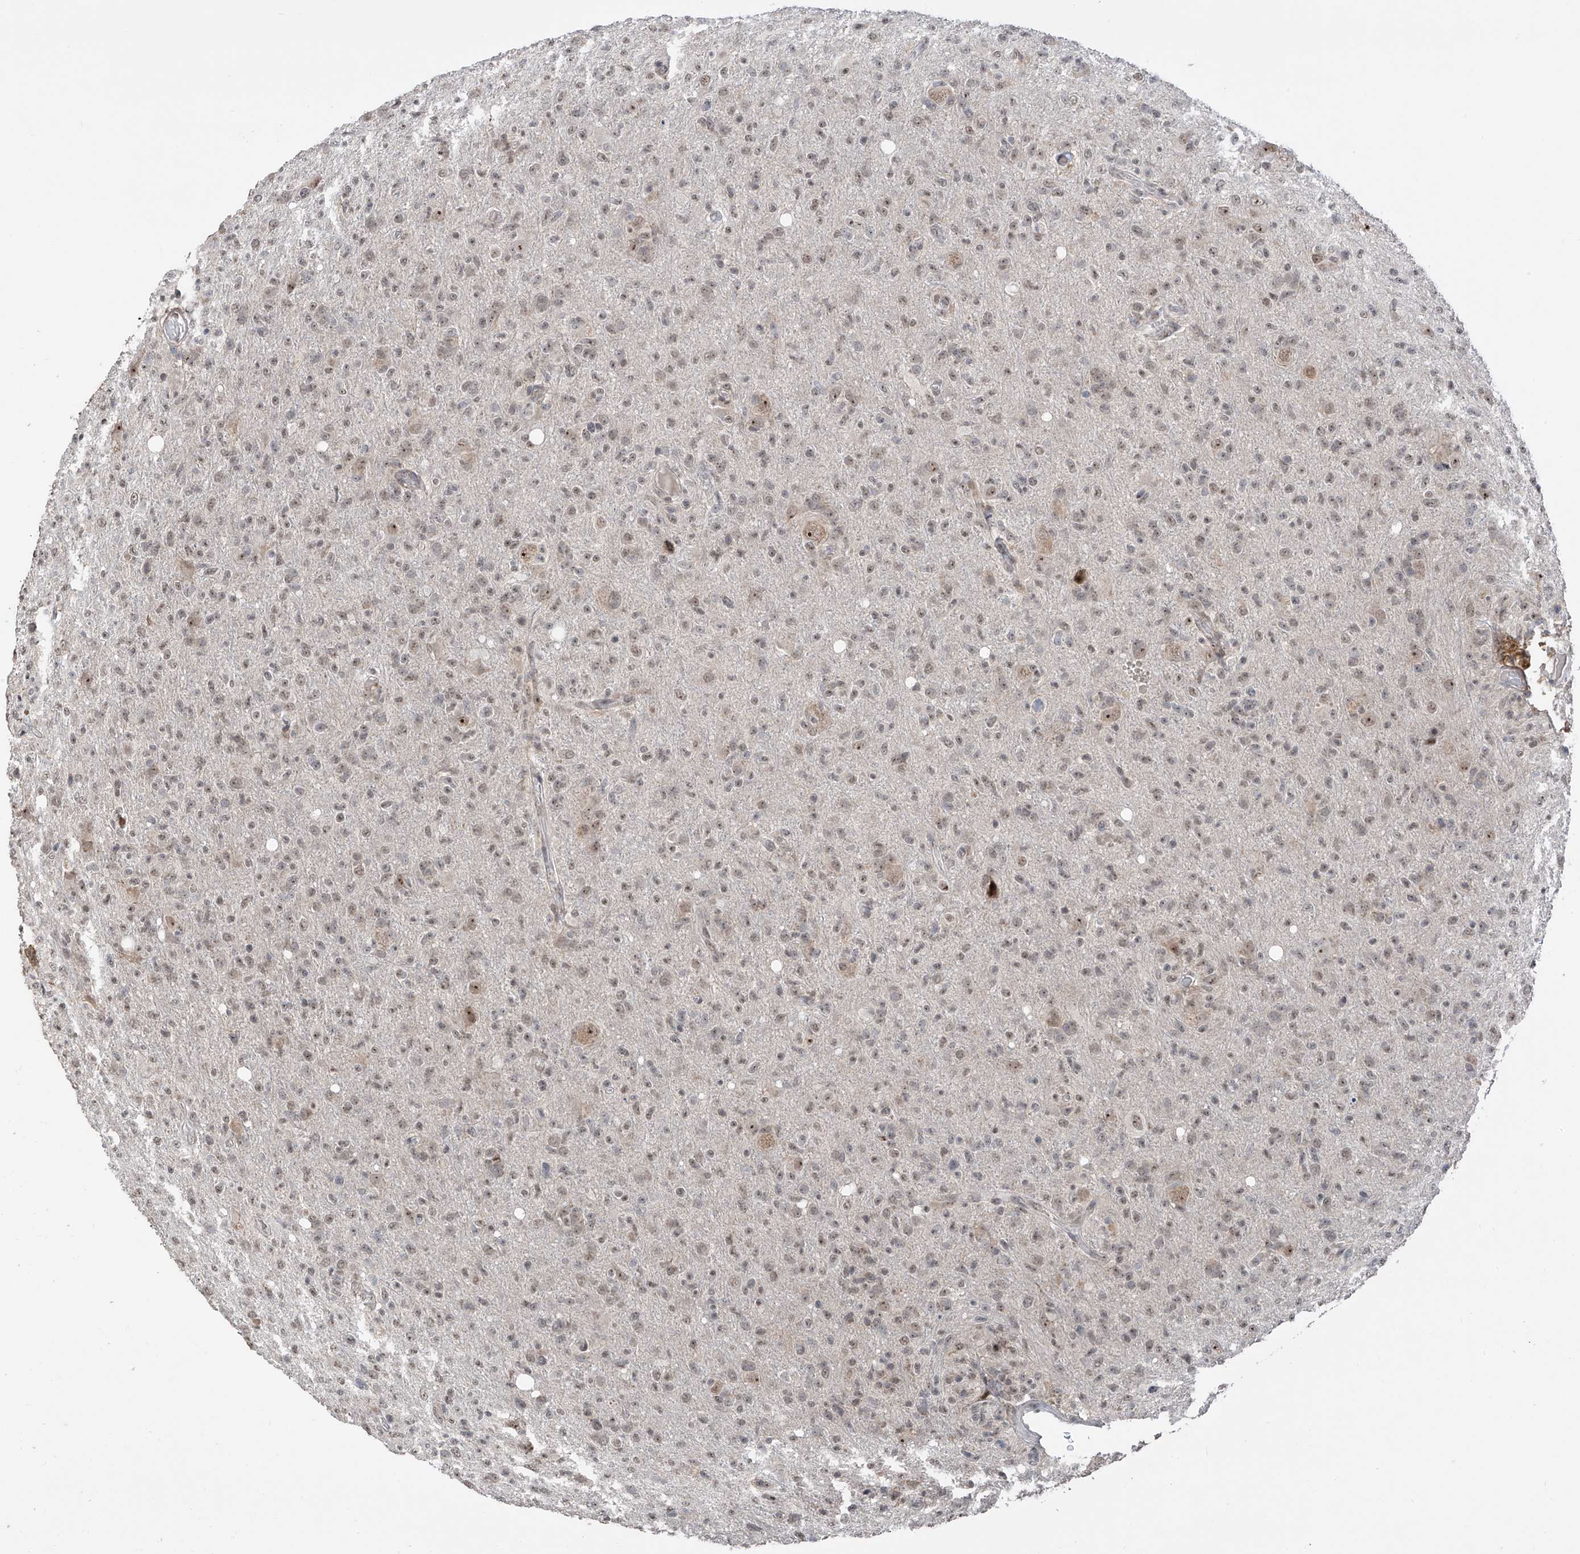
{"staining": {"intensity": "weak", "quantity": "<25%", "location": "nuclear"}, "tissue": "glioma", "cell_type": "Tumor cells", "image_type": "cancer", "snomed": [{"axis": "morphology", "description": "Glioma, malignant, High grade"}, {"axis": "topography", "description": "Brain"}], "caption": "Immunohistochemistry (IHC) of glioma exhibits no expression in tumor cells. (DAB IHC with hematoxylin counter stain).", "gene": "C1orf131", "patient": {"sex": "female", "age": 57}}